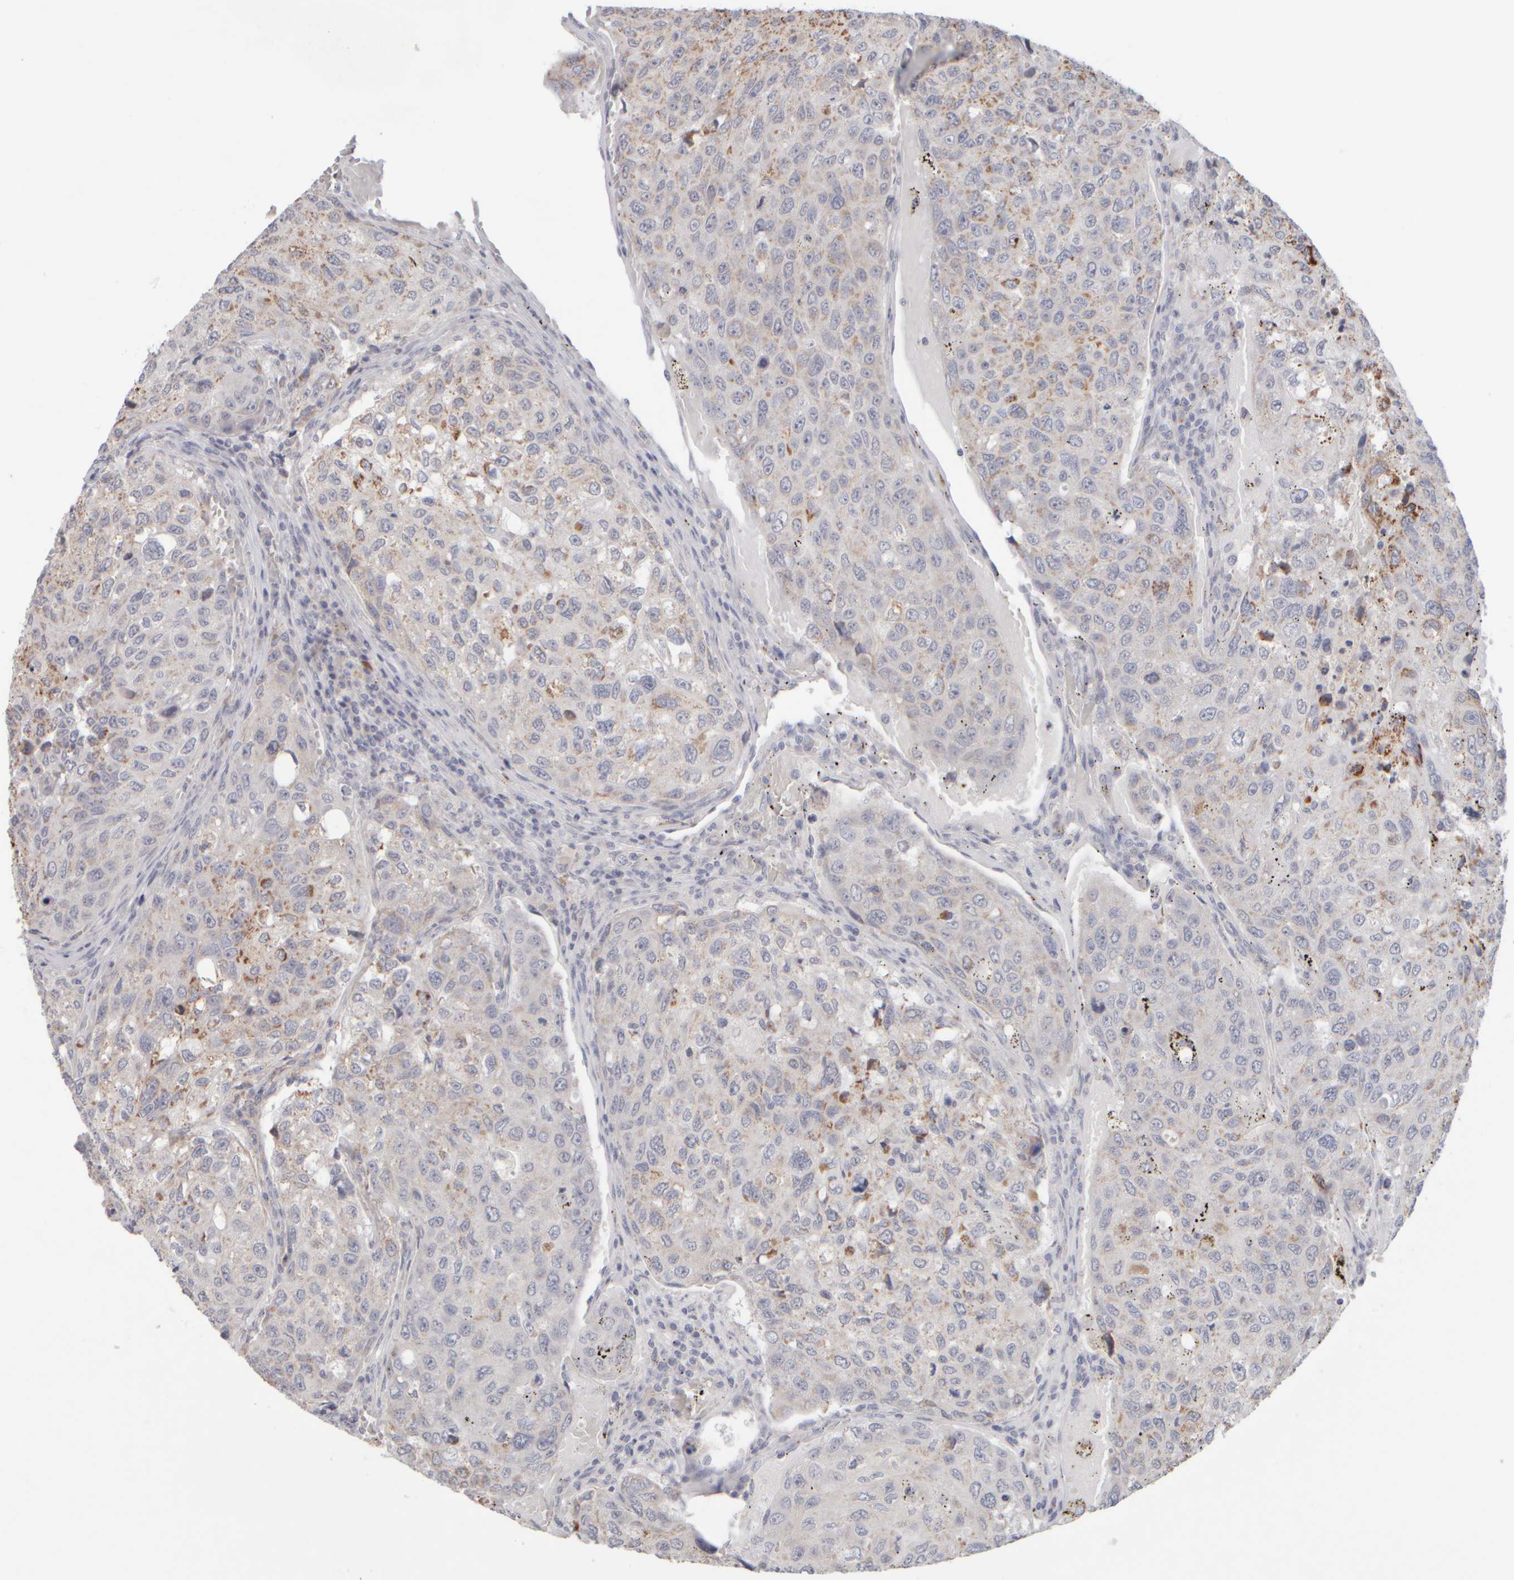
{"staining": {"intensity": "moderate", "quantity": "<25%", "location": "cytoplasmic/membranous"}, "tissue": "urothelial cancer", "cell_type": "Tumor cells", "image_type": "cancer", "snomed": [{"axis": "morphology", "description": "Urothelial carcinoma, High grade"}, {"axis": "topography", "description": "Lymph node"}, {"axis": "topography", "description": "Urinary bladder"}], "caption": "Tumor cells demonstrate moderate cytoplasmic/membranous expression in approximately <25% of cells in urothelial carcinoma (high-grade).", "gene": "ZNF112", "patient": {"sex": "male", "age": 51}}